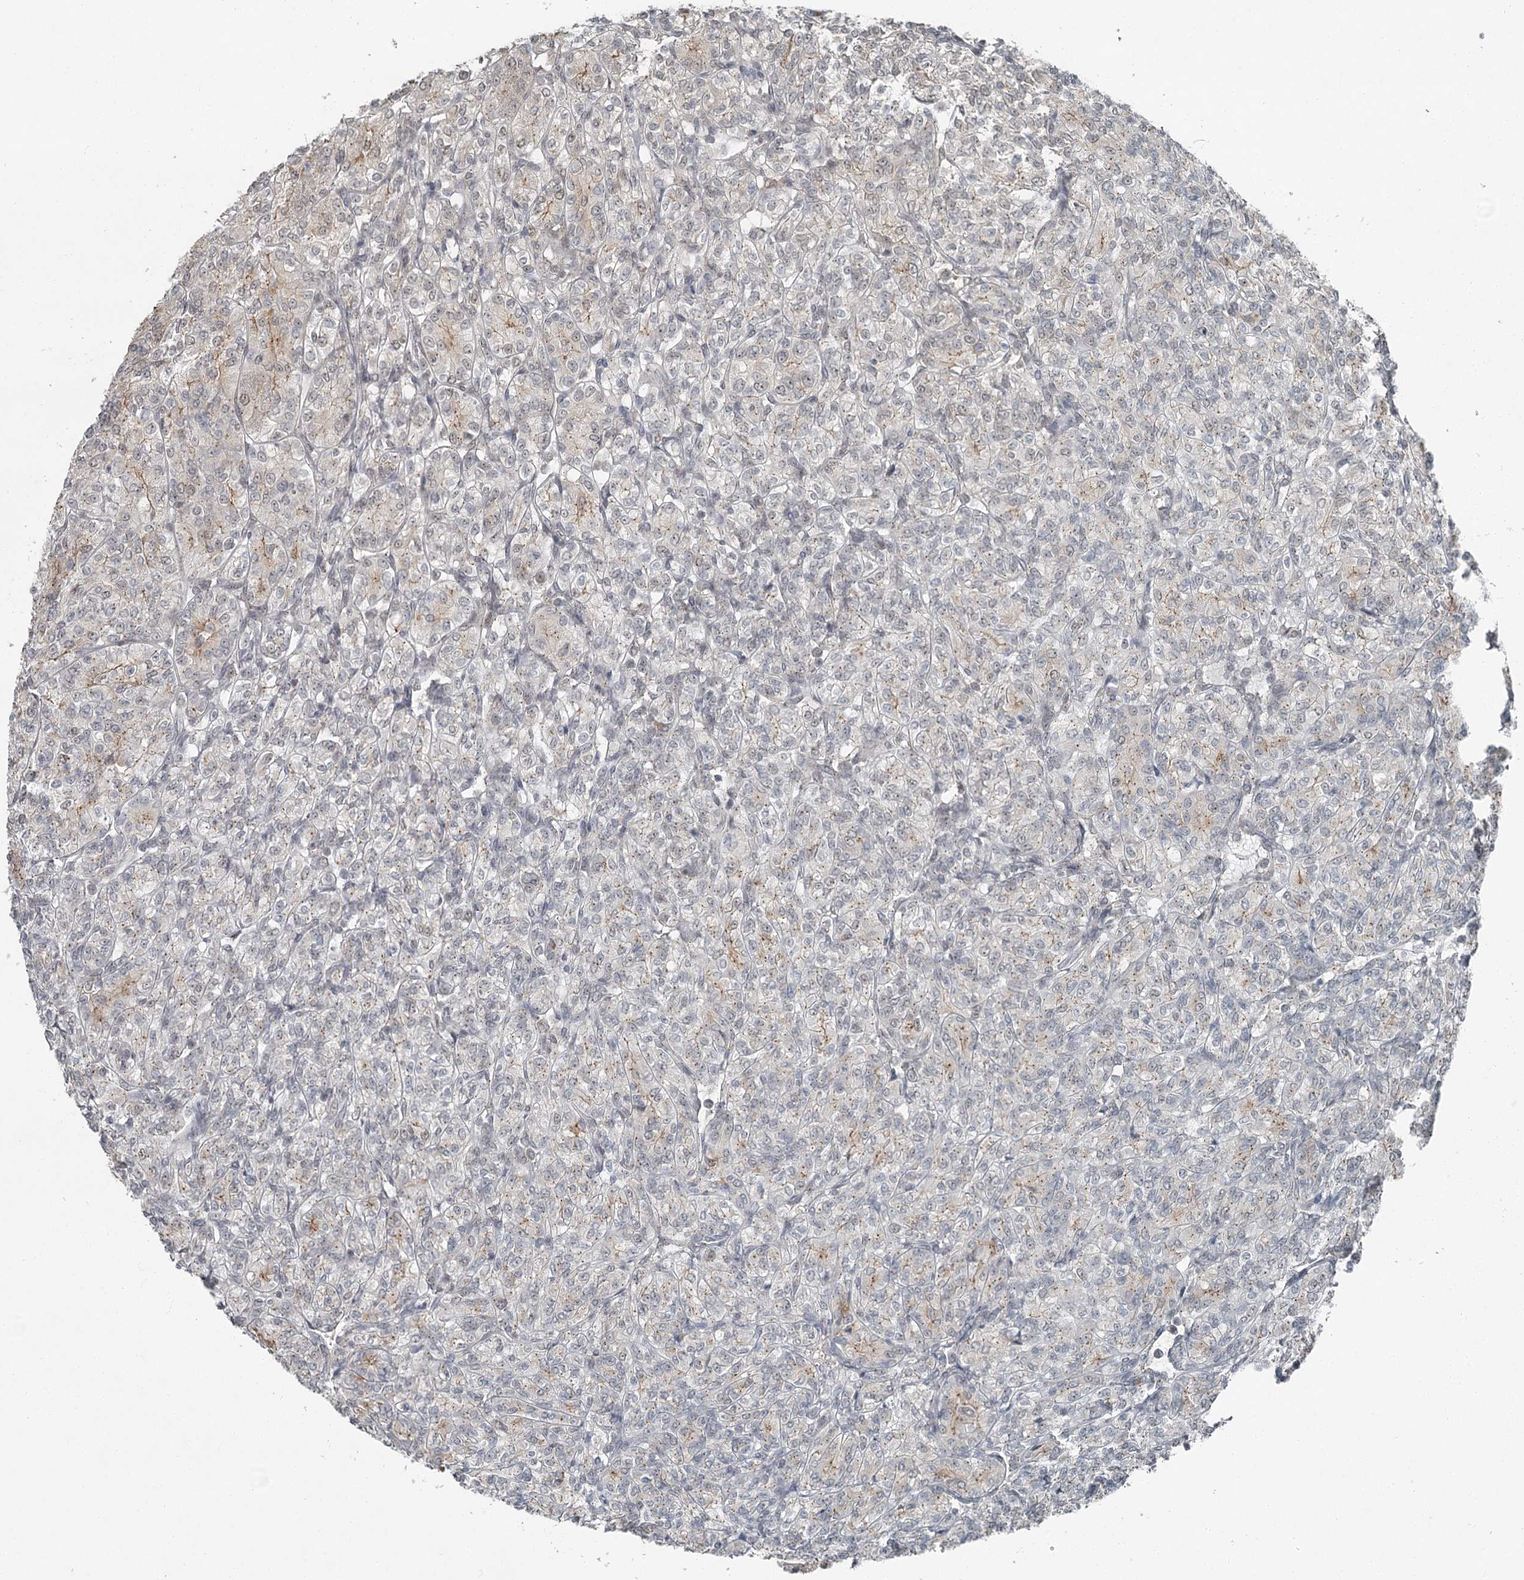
{"staining": {"intensity": "weak", "quantity": "<25%", "location": "cytoplasmic/membranous"}, "tissue": "renal cancer", "cell_type": "Tumor cells", "image_type": "cancer", "snomed": [{"axis": "morphology", "description": "Adenocarcinoma, NOS"}, {"axis": "topography", "description": "Kidney"}], "caption": "Protein analysis of renal adenocarcinoma shows no significant staining in tumor cells.", "gene": "EXOSC1", "patient": {"sex": "male", "age": 77}}